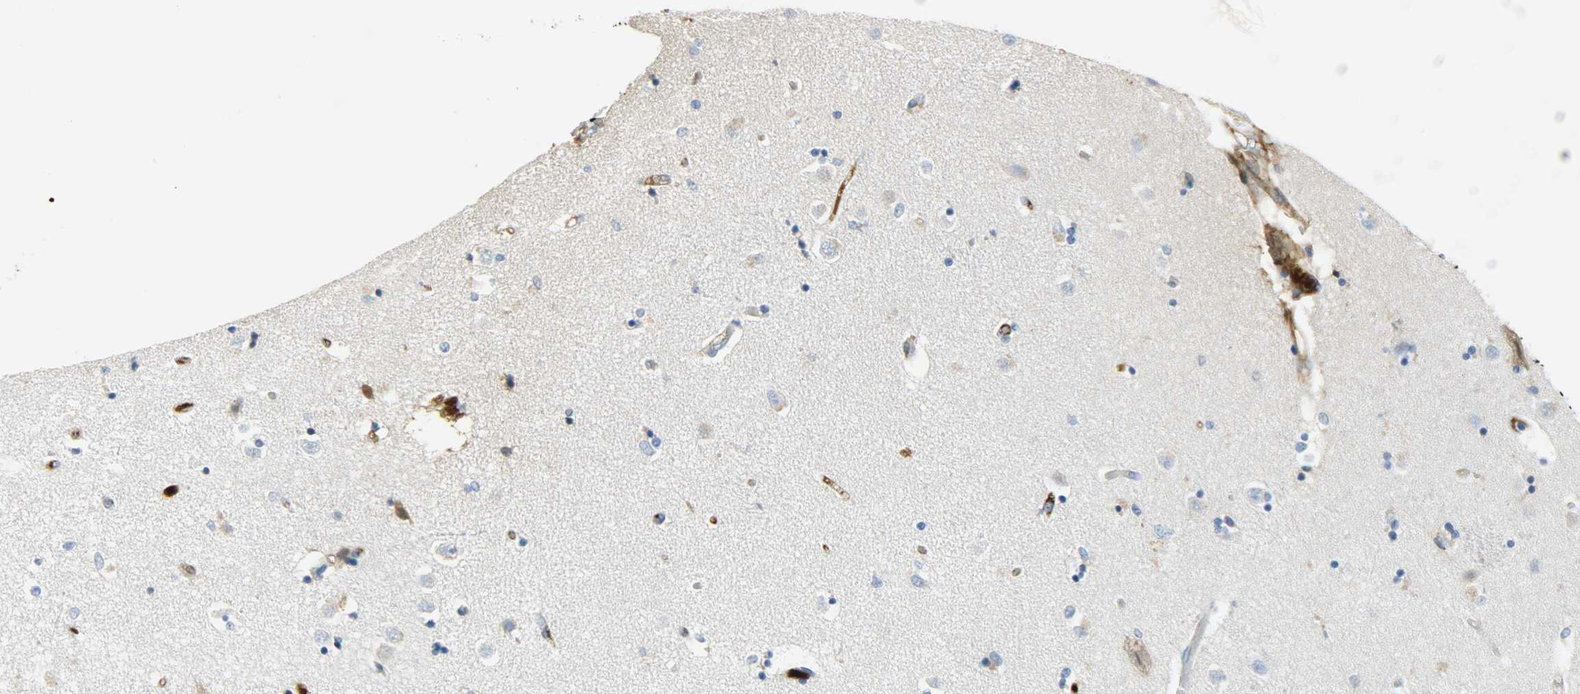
{"staining": {"intensity": "negative", "quantity": "none", "location": "none"}, "tissue": "caudate", "cell_type": "Glial cells", "image_type": "normal", "snomed": [{"axis": "morphology", "description": "Normal tissue, NOS"}, {"axis": "topography", "description": "Lateral ventricle wall"}], "caption": "The IHC micrograph has no significant expression in glial cells of caudate. (Immunohistochemistry (ihc), brightfield microscopy, high magnification).", "gene": "CRP", "patient": {"sex": "female", "age": 54}}